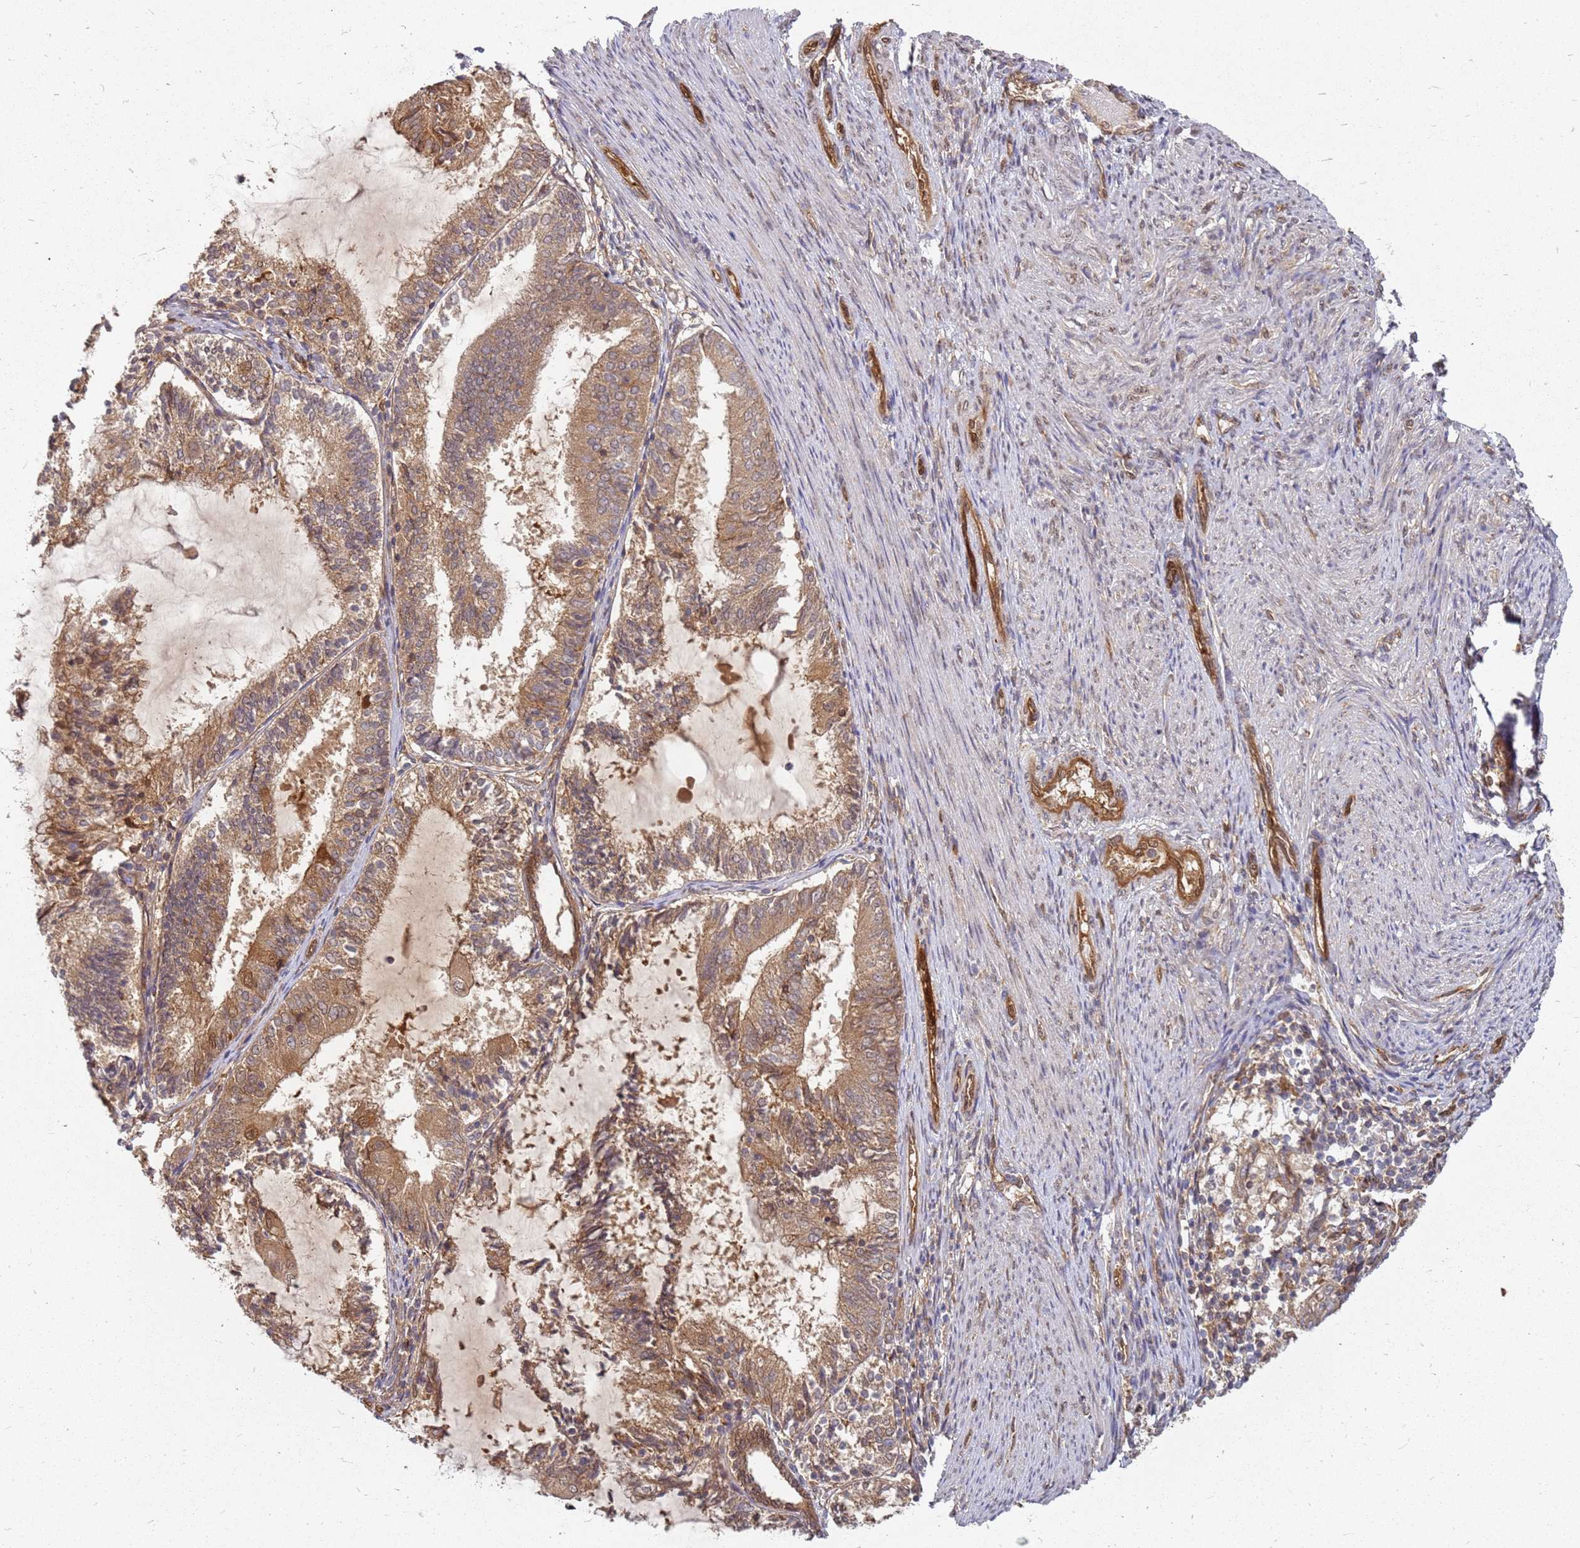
{"staining": {"intensity": "moderate", "quantity": ">75%", "location": "cytoplasmic/membranous,nuclear"}, "tissue": "endometrial cancer", "cell_type": "Tumor cells", "image_type": "cancer", "snomed": [{"axis": "morphology", "description": "Adenocarcinoma, NOS"}, {"axis": "topography", "description": "Endometrium"}], "caption": "The photomicrograph displays staining of adenocarcinoma (endometrial), revealing moderate cytoplasmic/membranous and nuclear protein expression (brown color) within tumor cells. (DAB IHC, brown staining for protein, blue staining for nuclei).", "gene": "NUDT14", "patient": {"sex": "female", "age": 81}}